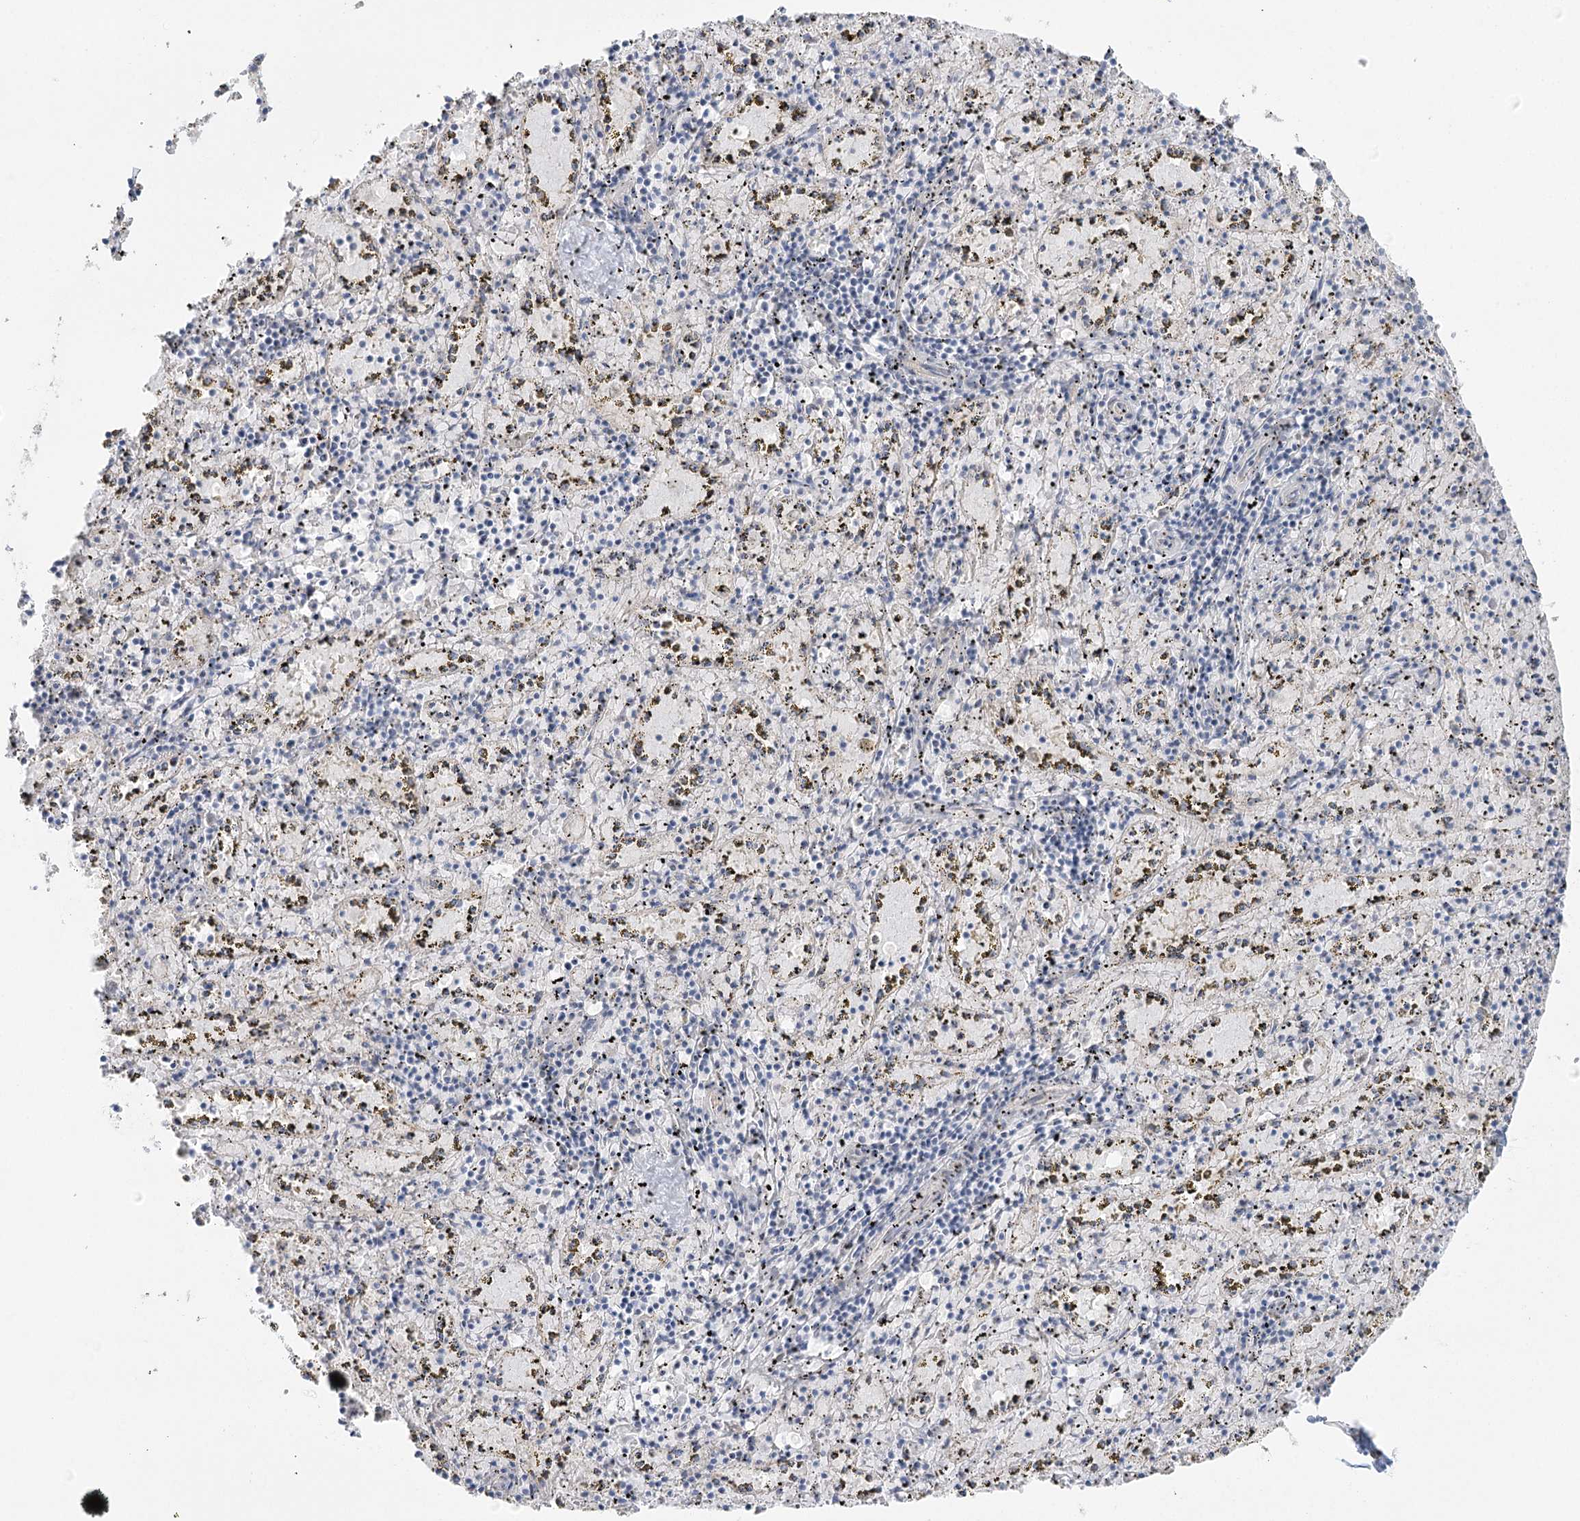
{"staining": {"intensity": "negative", "quantity": "none", "location": "none"}, "tissue": "spleen", "cell_type": "Cells in red pulp", "image_type": "normal", "snomed": [{"axis": "morphology", "description": "Normal tissue, NOS"}, {"axis": "topography", "description": "Spleen"}], "caption": "IHC micrograph of benign spleen: spleen stained with DAB (3,3'-diaminobenzidine) demonstrates no significant protein positivity in cells in red pulp. Nuclei are stained in blue.", "gene": "AMTN", "patient": {"sex": "male", "age": 11}}